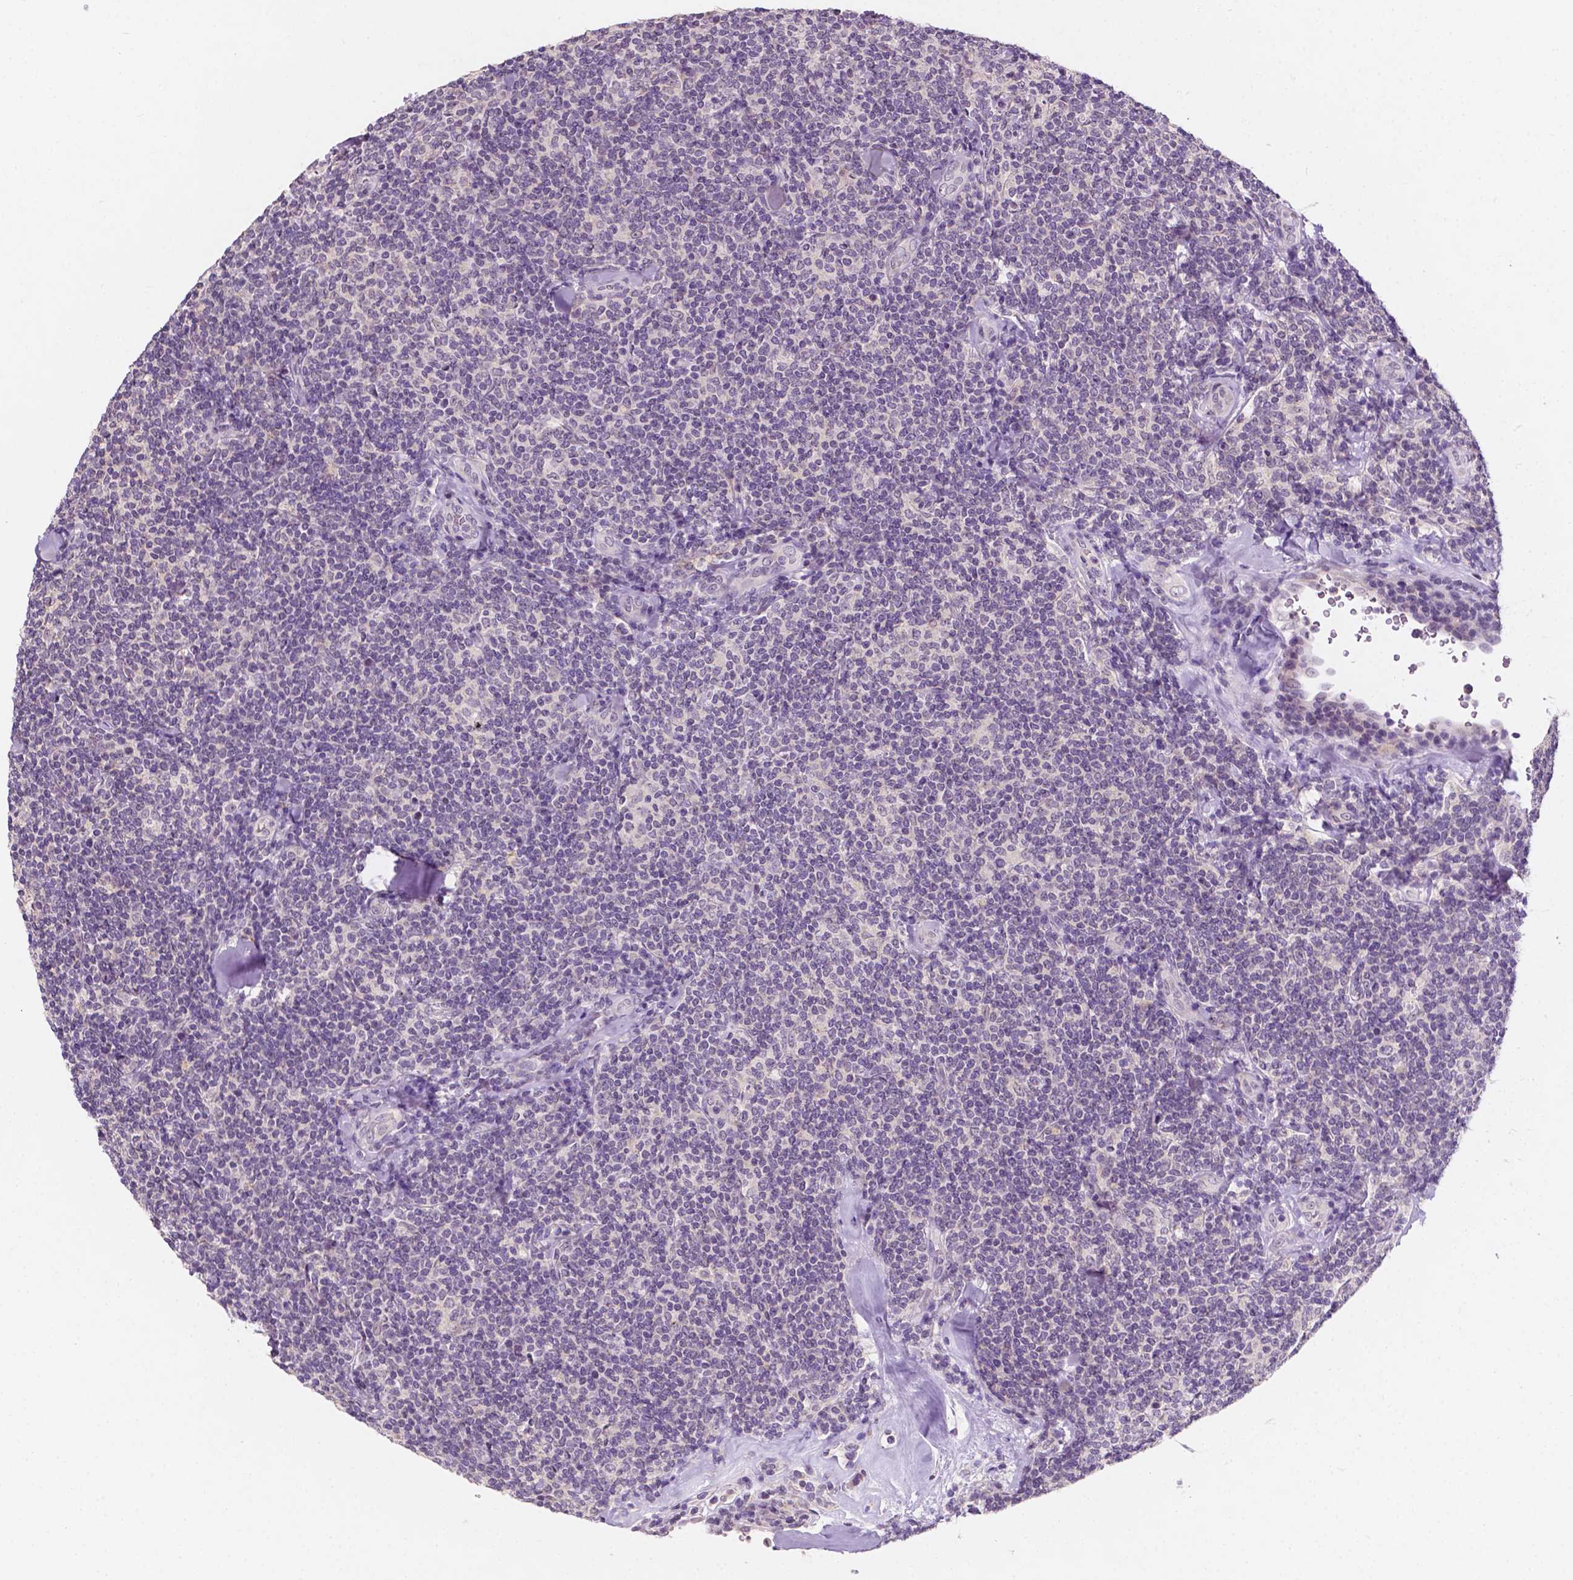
{"staining": {"intensity": "negative", "quantity": "none", "location": "none"}, "tissue": "lymphoma", "cell_type": "Tumor cells", "image_type": "cancer", "snomed": [{"axis": "morphology", "description": "Malignant lymphoma, non-Hodgkin's type, Low grade"}, {"axis": "topography", "description": "Lymph node"}], "caption": "Tumor cells show no significant protein expression in lymphoma. The staining was performed using DAB (3,3'-diaminobenzidine) to visualize the protein expression in brown, while the nuclei were stained in blue with hematoxylin (Magnification: 20x).", "gene": "SIRT2", "patient": {"sex": "female", "age": 56}}